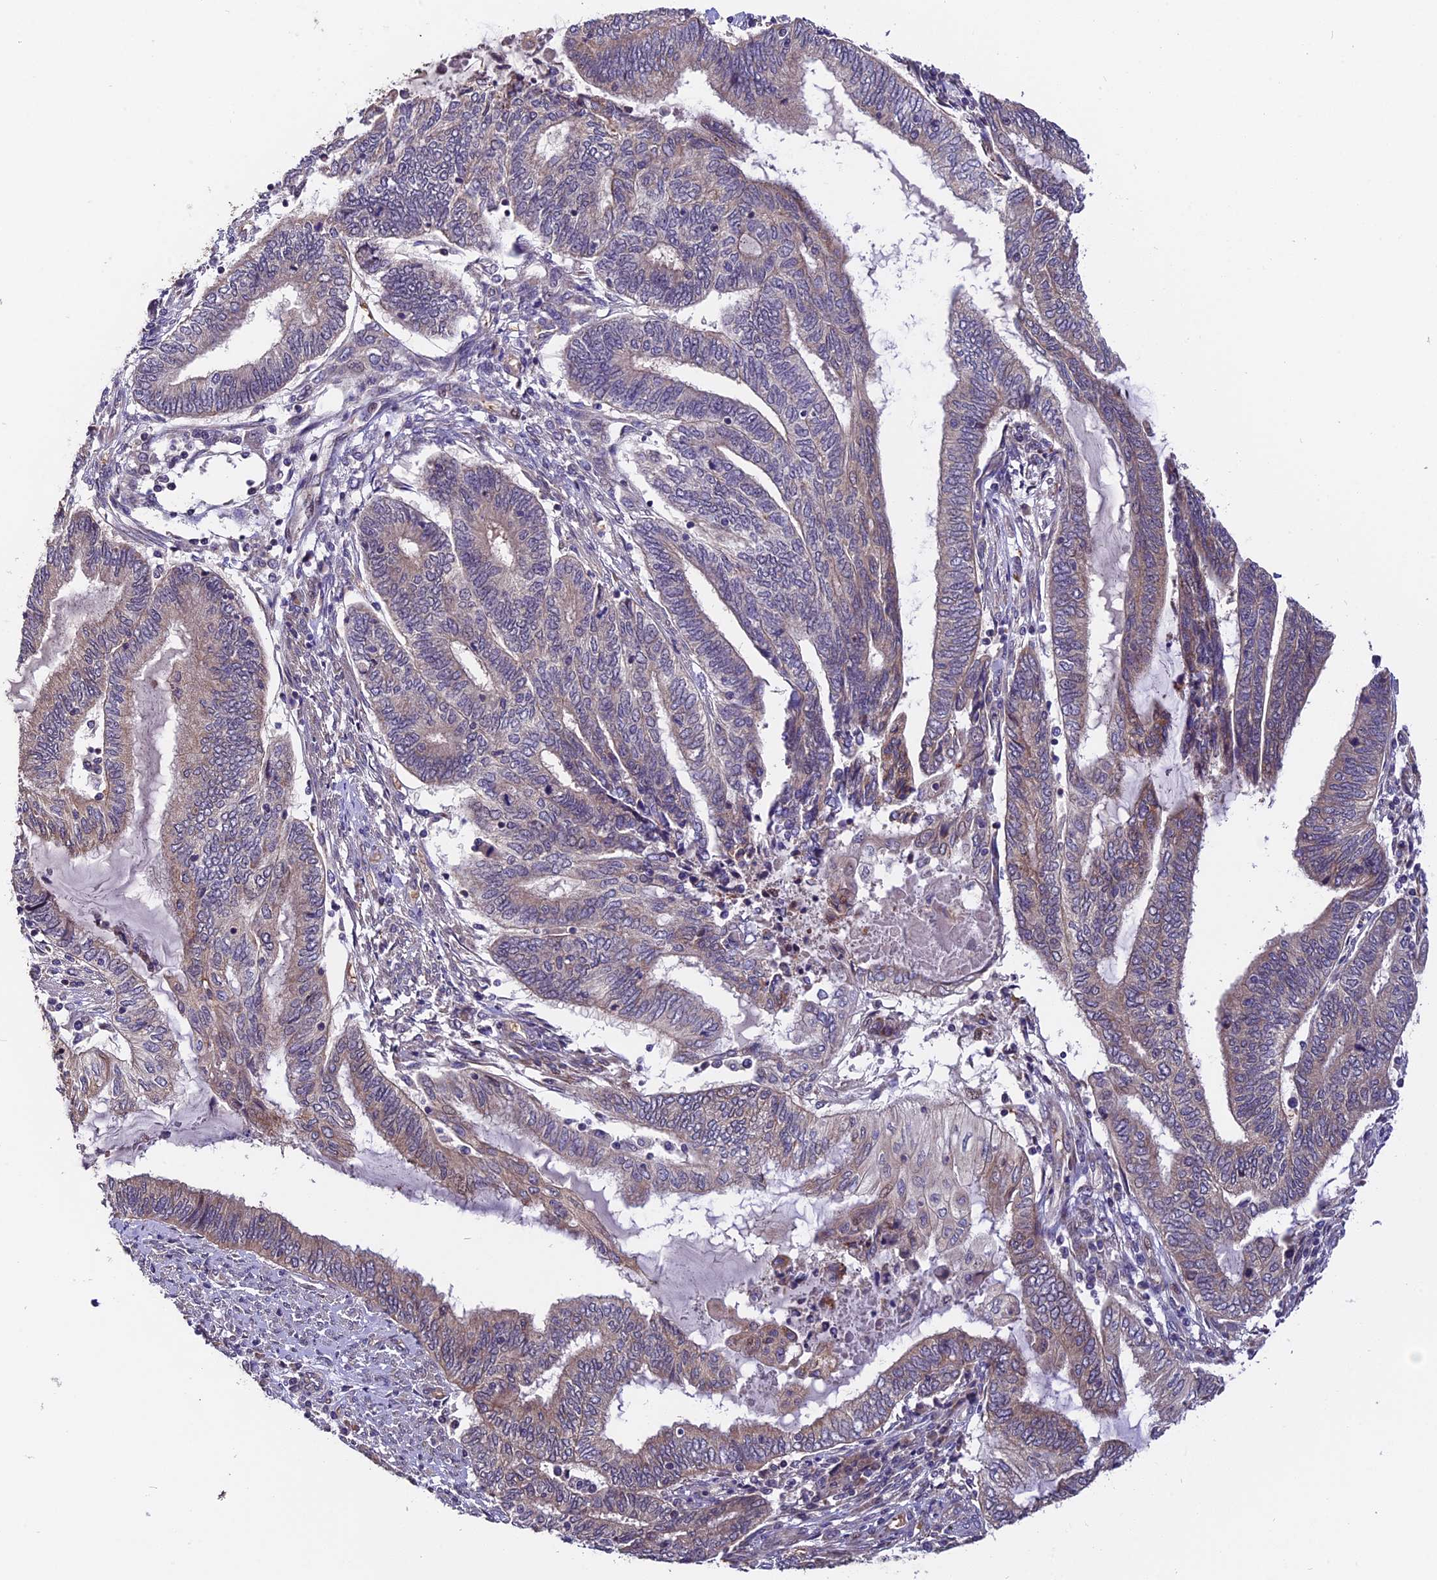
{"staining": {"intensity": "weak", "quantity": "<25%", "location": "cytoplasmic/membranous"}, "tissue": "endometrial cancer", "cell_type": "Tumor cells", "image_type": "cancer", "snomed": [{"axis": "morphology", "description": "Adenocarcinoma, NOS"}, {"axis": "topography", "description": "Uterus"}, {"axis": "topography", "description": "Endometrium"}], "caption": "There is no significant staining in tumor cells of endometrial cancer.", "gene": "TRMT1", "patient": {"sex": "female", "age": 70}}